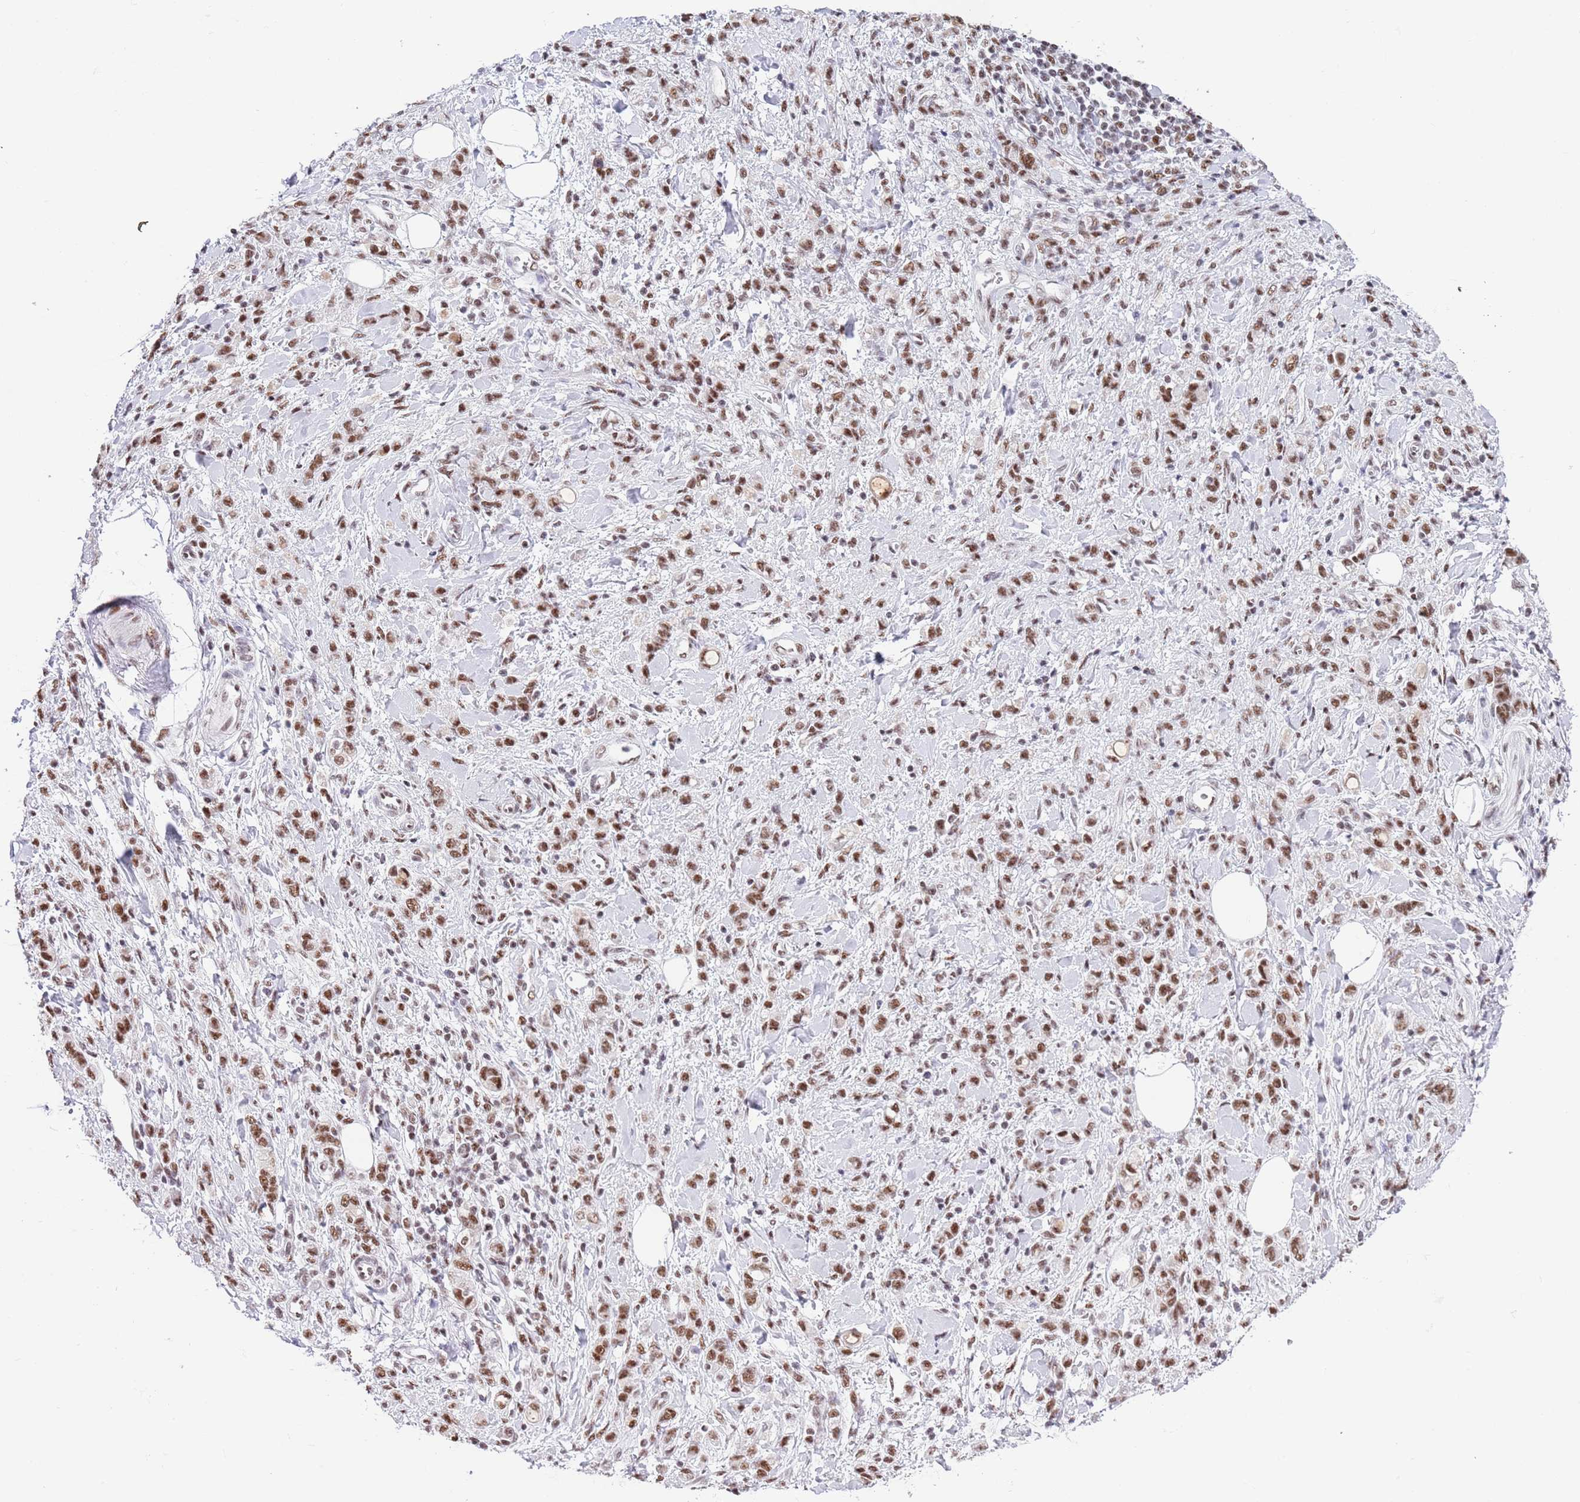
{"staining": {"intensity": "moderate", "quantity": ">75%", "location": "nuclear"}, "tissue": "stomach cancer", "cell_type": "Tumor cells", "image_type": "cancer", "snomed": [{"axis": "morphology", "description": "Adenocarcinoma, NOS"}, {"axis": "topography", "description": "Stomach"}], "caption": "Stomach cancer (adenocarcinoma) tissue demonstrates moderate nuclear positivity in approximately >75% of tumor cells, visualized by immunohistochemistry. (brown staining indicates protein expression, while blue staining denotes nuclei).", "gene": "SF3A2", "patient": {"sex": "male", "age": 77}}